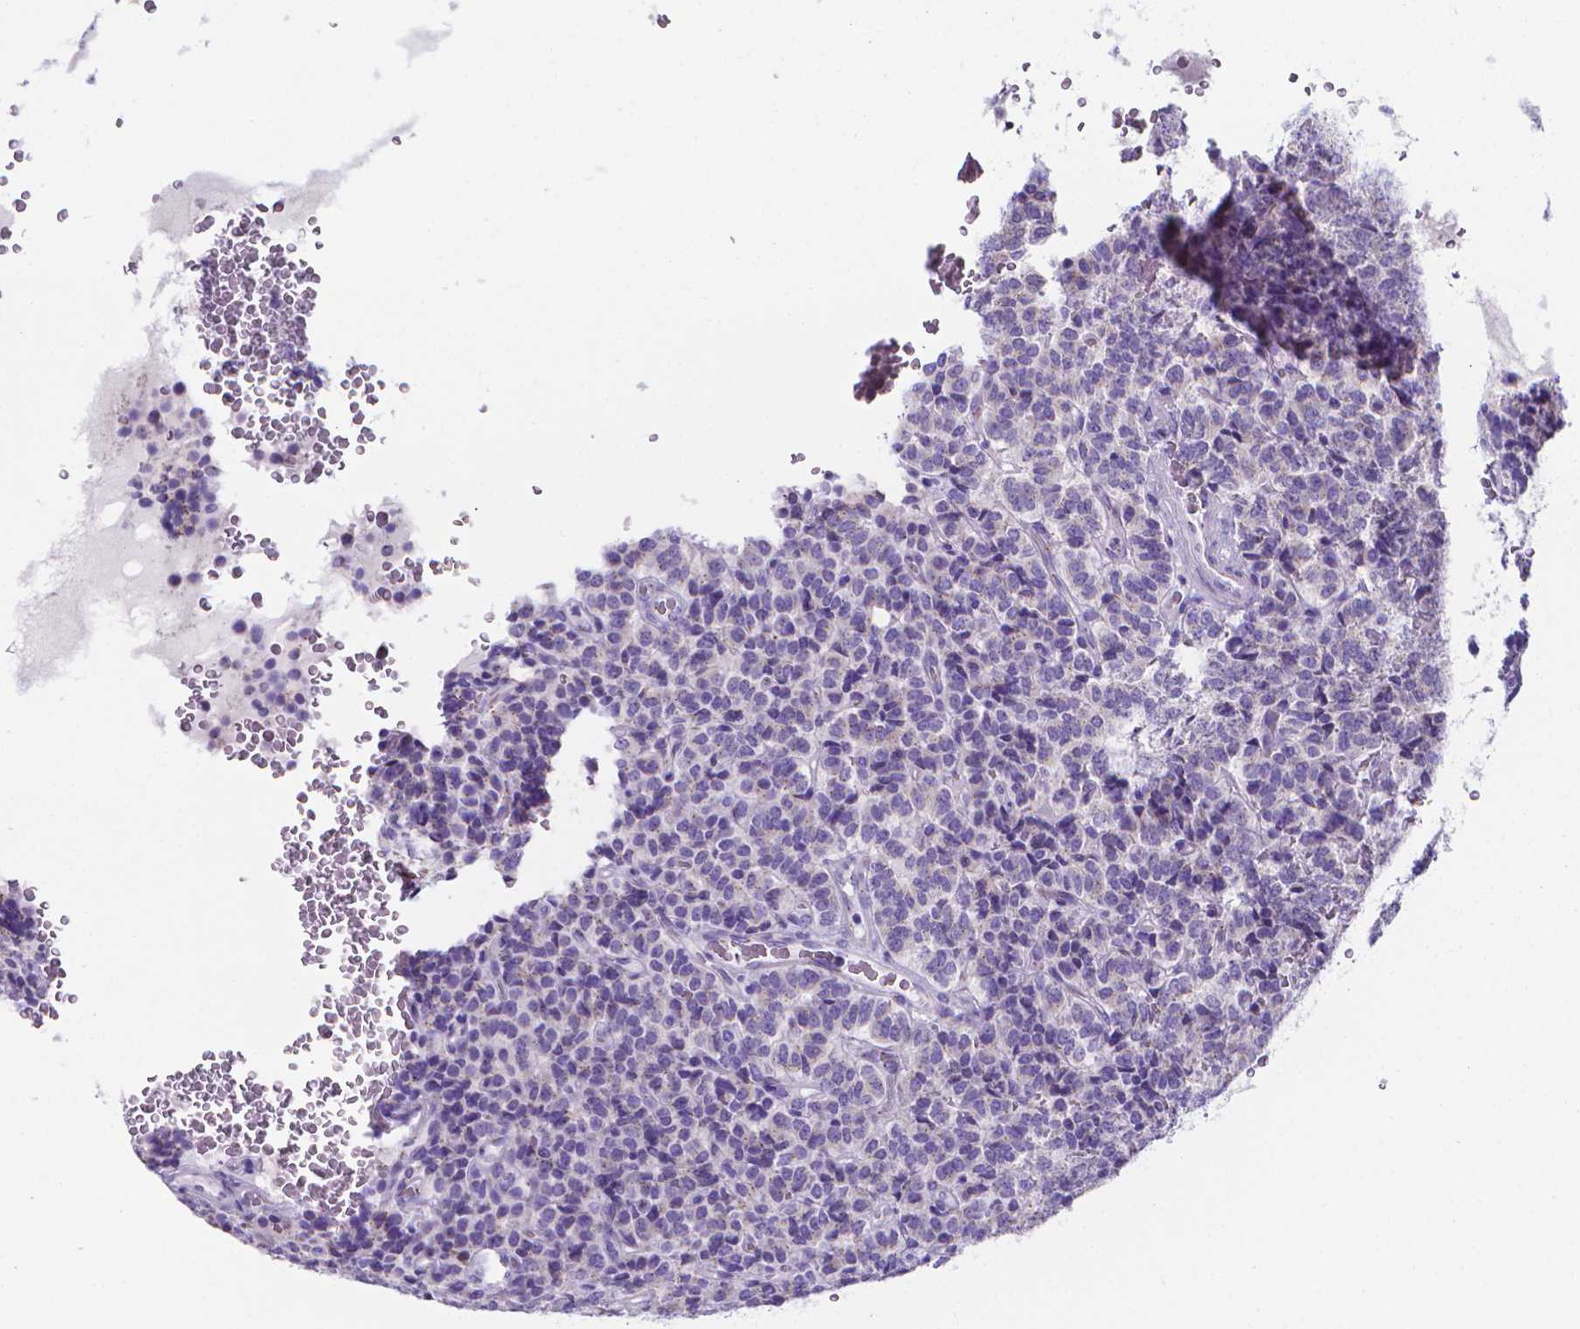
{"staining": {"intensity": "negative", "quantity": "none", "location": "none"}, "tissue": "carcinoid", "cell_type": "Tumor cells", "image_type": "cancer", "snomed": [{"axis": "morphology", "description": "Carcinoid, malignant, NOS"}, {"axis": "topography", "description": "Pancreas"}], "caption": "Carcinoid was stained to show a protein in brown. There is no significant expression in tumor cells.", "gene": "LRRC73", "patient": {"sex": "male", "age": 36}}